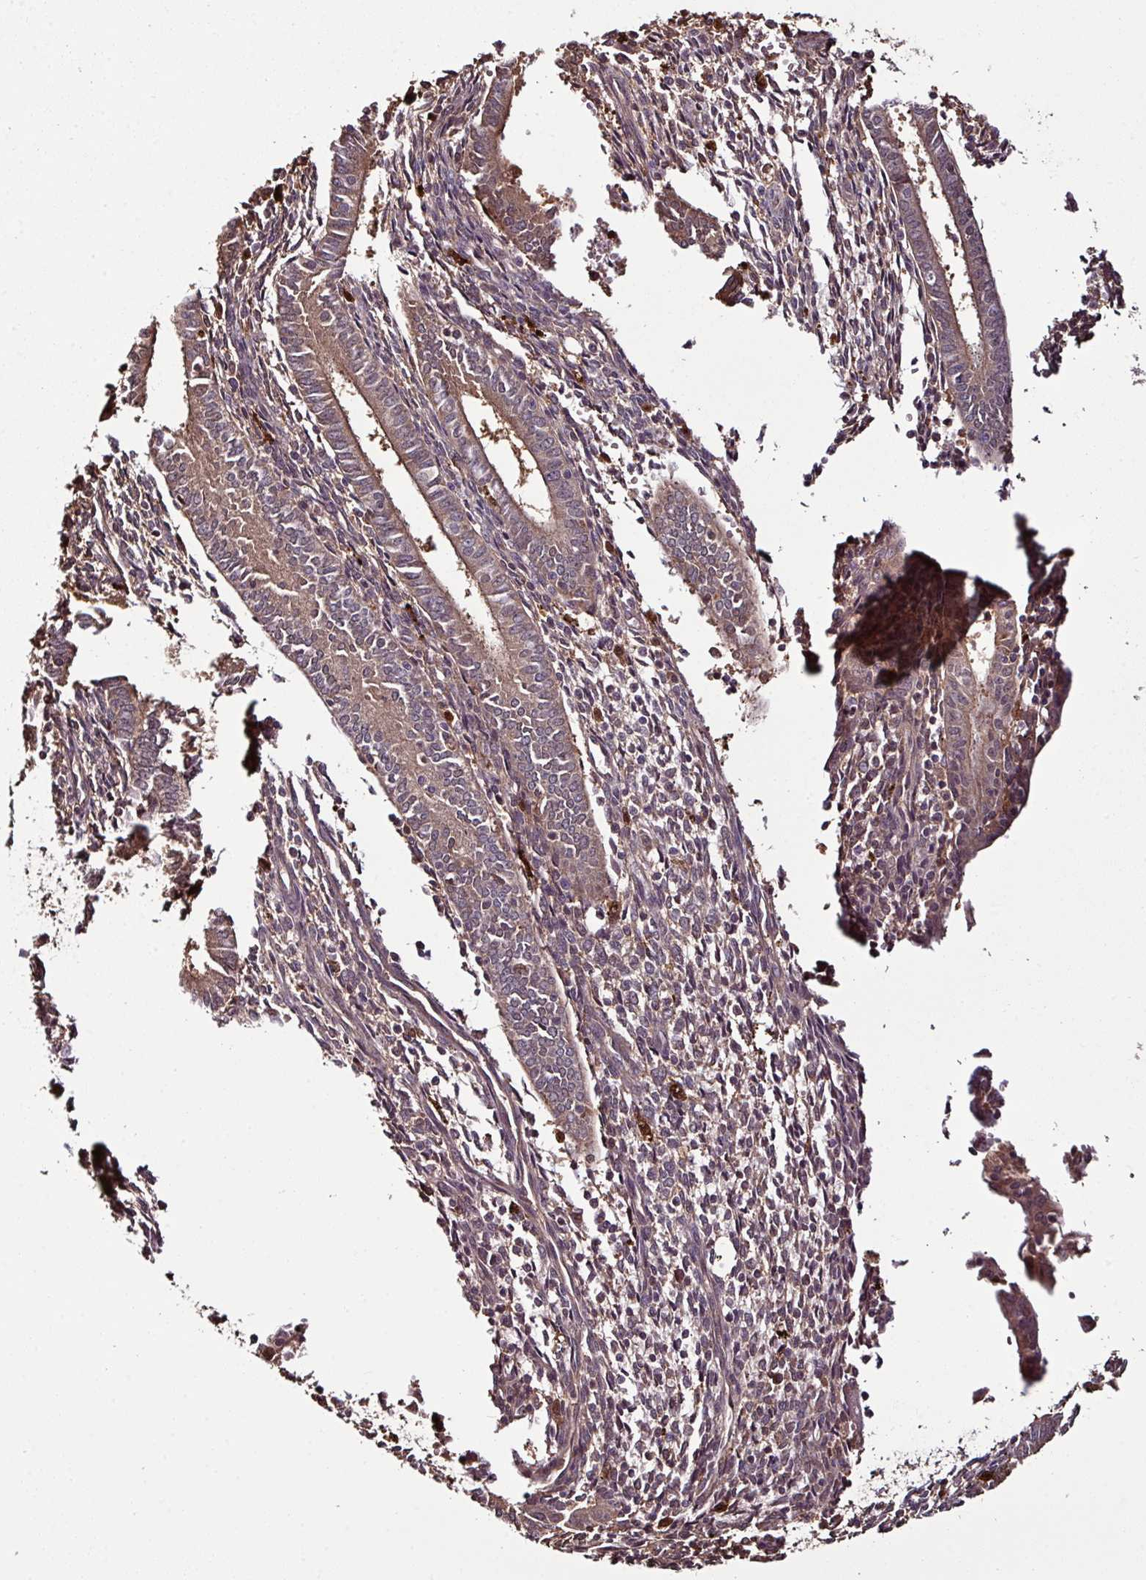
{"staining": {"intensity": "moderate", "quantity": "25%-75%", "location": "cytoplasmic/membranous"}, "tissue": "endometrium", "cell_type": "Cells in endometrial stroma", "image_type": "normal", "snomed": [{"axis": "morphology", "description": "Normal tissue, NOS"}, {"axis": "topography", "description": "Endometrium"}], "caption": "This photomicrograph displays immunohistochemistry staining of benign endometrium, with medium moderate cytoplasmic/membranous positivity in about 25%-75% of cells in endometrial stroma.", "gene": "GNPDA1", "patient": {"sex": "female", "age": 41}}